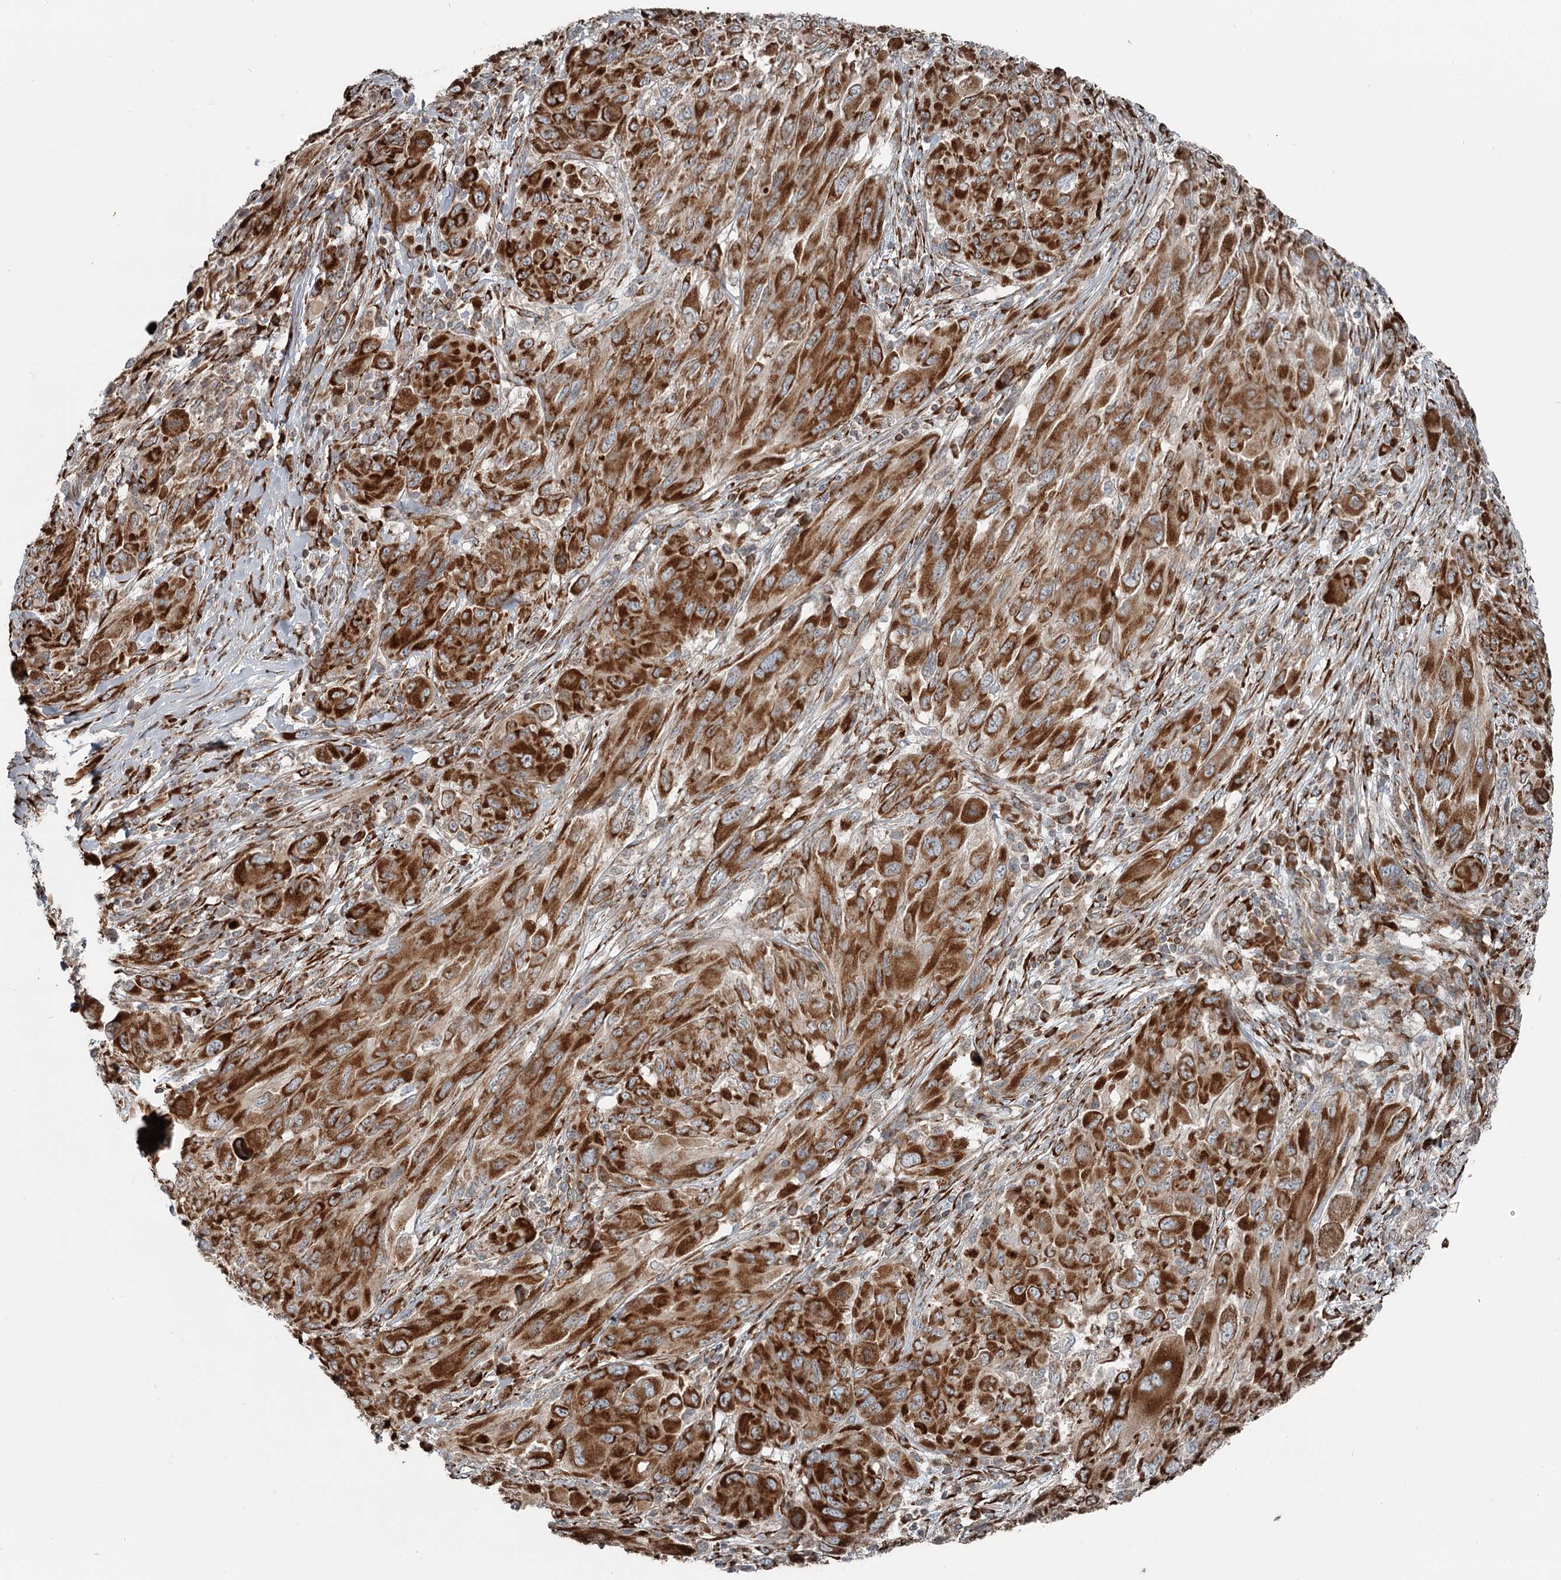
{"staining": {"intensity": "strong", "quantity": ">75%", "location": "cytoplasmic/membranous"}, "tissue": "melanoma", "cell_type": "Tumor cells", "image_type": "cancer", "snomed": [{"axis": "morphology", "description": "Malignant melanoma, NOS"}, {"axis": "topography", "description": "Skin"}], "caption": "A micrograph of melanoma stained for a protein exhibits strong cytoplasmic/membranous brown staining in tumor cells.", "gene": "RASSF8", "patient": {"sex": "female", "age": 91}}